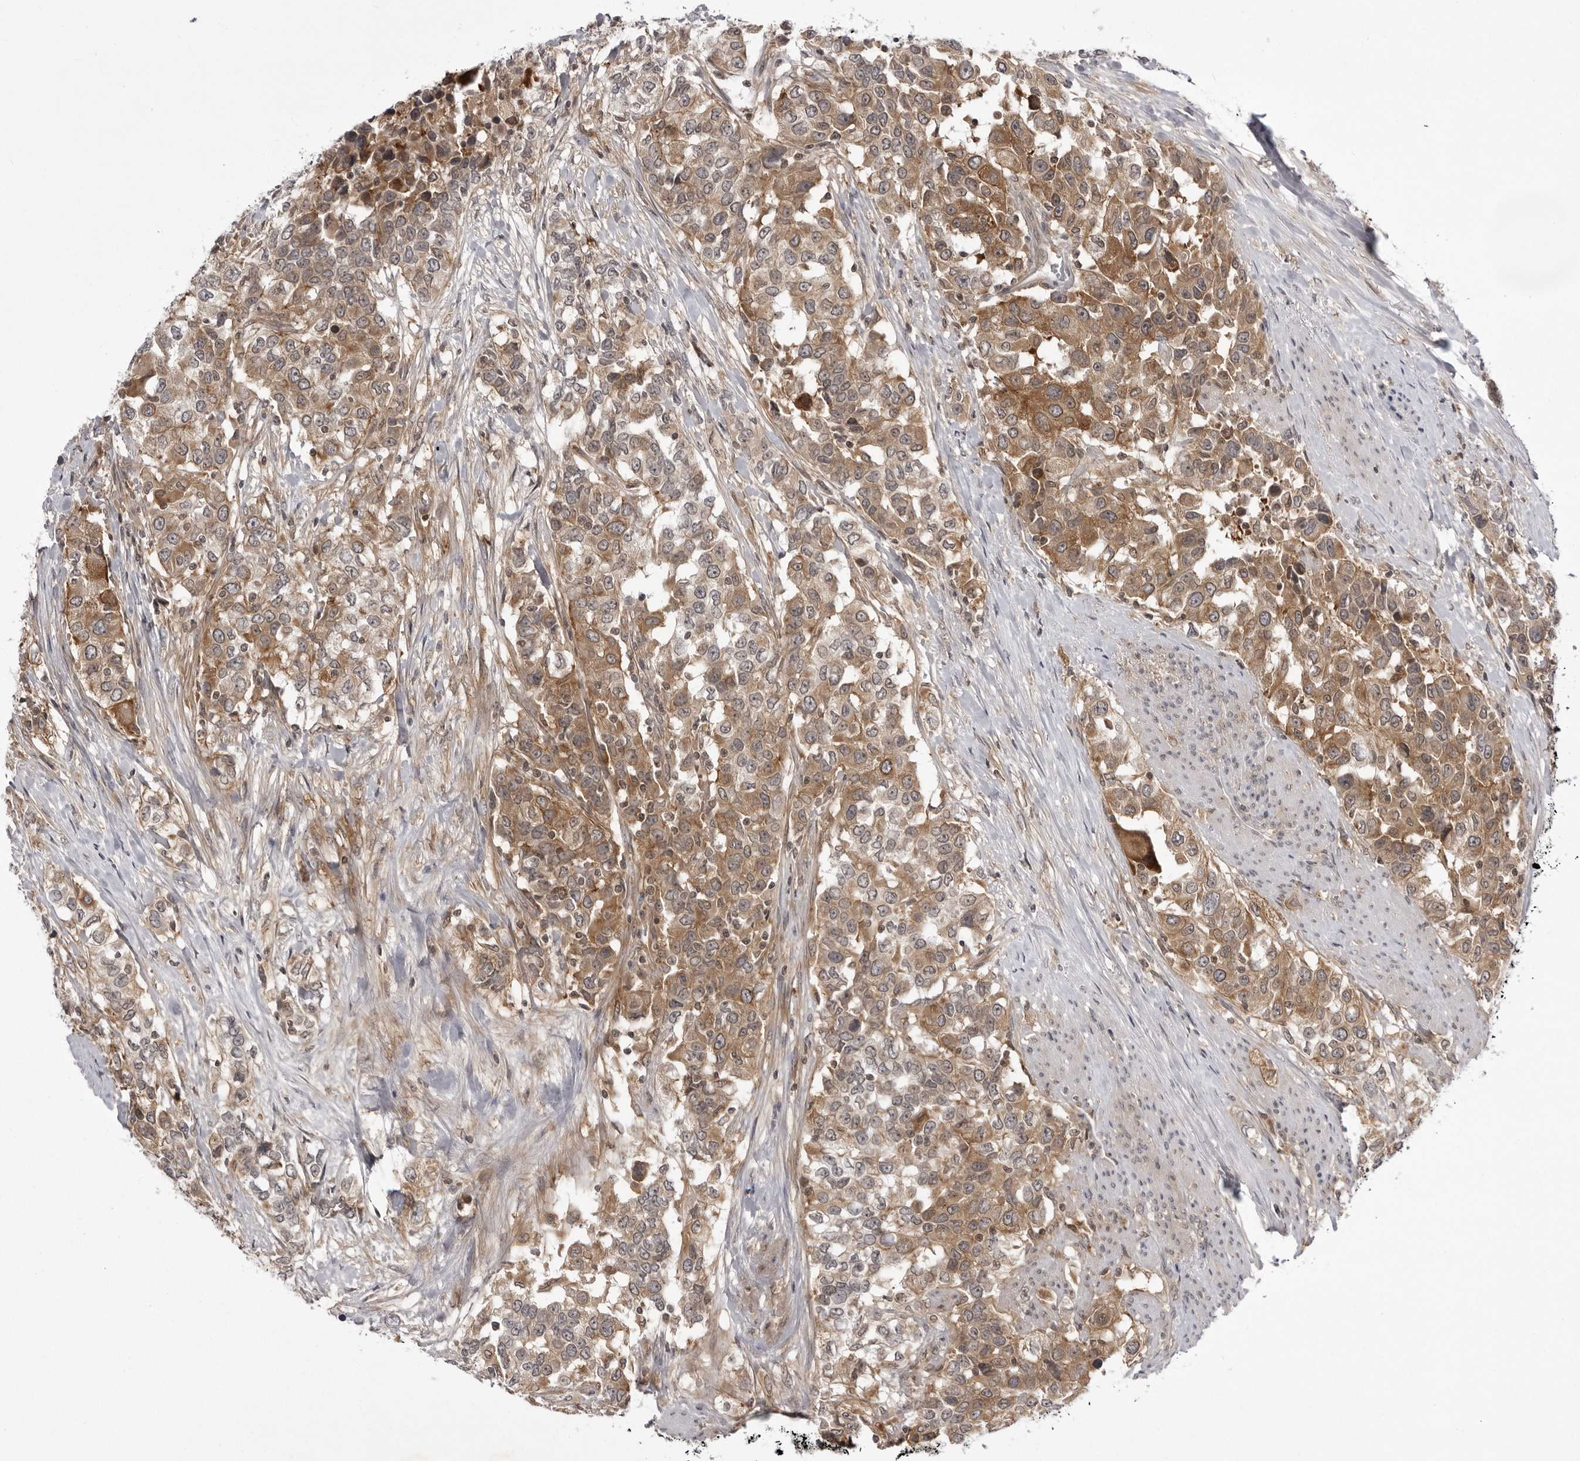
{"staining": {"intensity": "moderate", "quantity": ">75%", "location": "cytoplasmic/membranous"}, "tissue": "urothelial cancer", "cell_type": "Tumor cells", "image_type": "cancer", "snomed": [{"axis": "morphology", "description": "Urothelial carcinoma, High grade"}, {"axis": "topography", "description": "Urinary bladder"}], "caption": "Protein expression by immunohistochemistry (IHC) reveals moderate cytoplasmic/membranous staining in approximately >75% of tumor cells in high-grade urothelial carcinoma. Nuclei are stained in blue.", "gene": "USP43", "patient": {"sex": "female", "age": 80}}